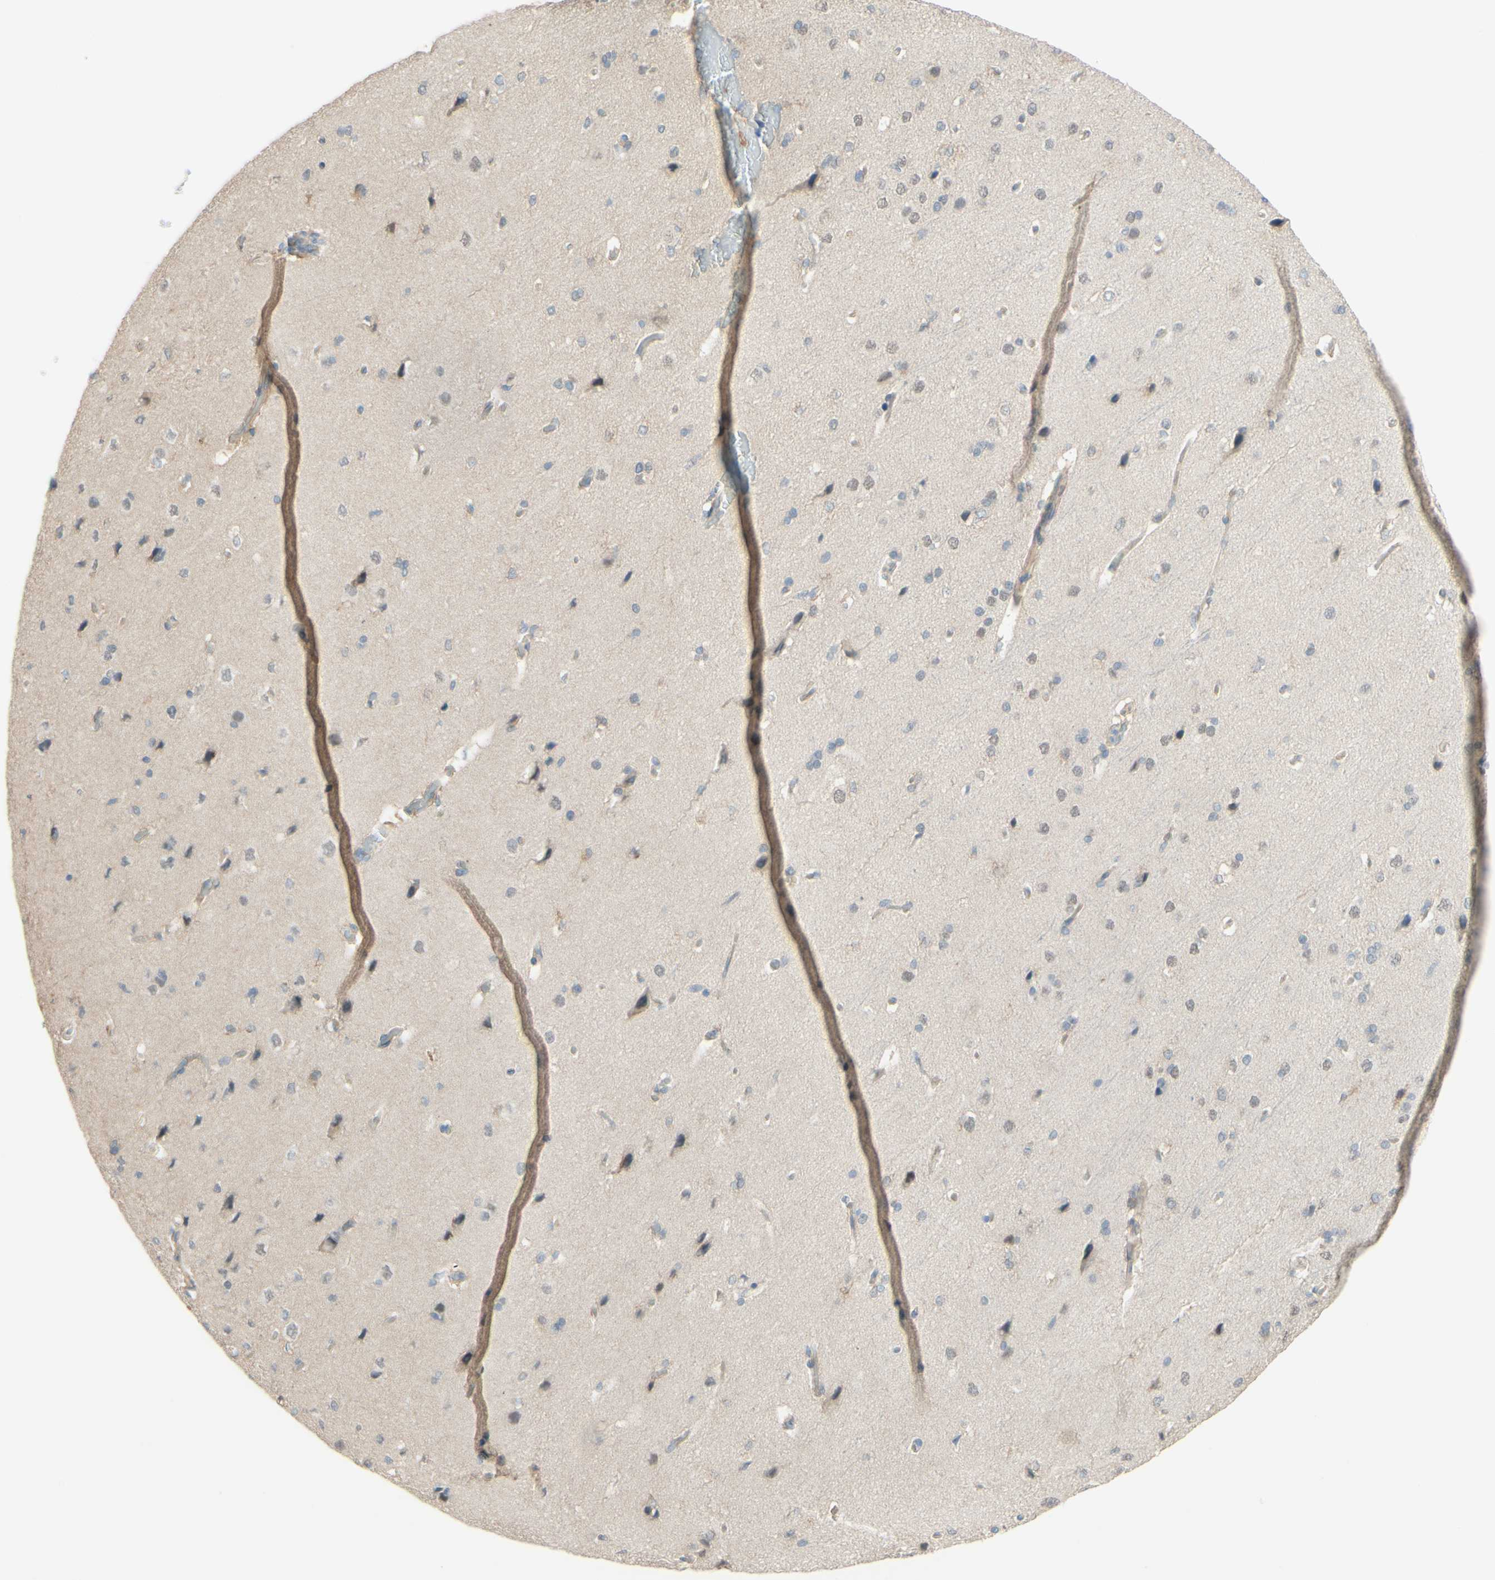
{"staining": {"intensity": "weak", "quantity": ">75%", "location": "cytoplasmic/membranous"}, "tissue": "cerebral cortex", "cell_type": "Endothelial cells", "image_type": "normal", "snomed": [{"axis": "morphology", "description": "Normal tissue, NOS"}, {"axis": "topography", "description": "Cerebral cortex"}], "caption": "This image demonstrates immunohistochemistry staining of unremarkable human cerebral cortex, with low weak cytoplasmic/membranous positivity in about >75% of endothelial cells.", "gene": "MTM1", "patient": {"sex": "male", "age": 62}}